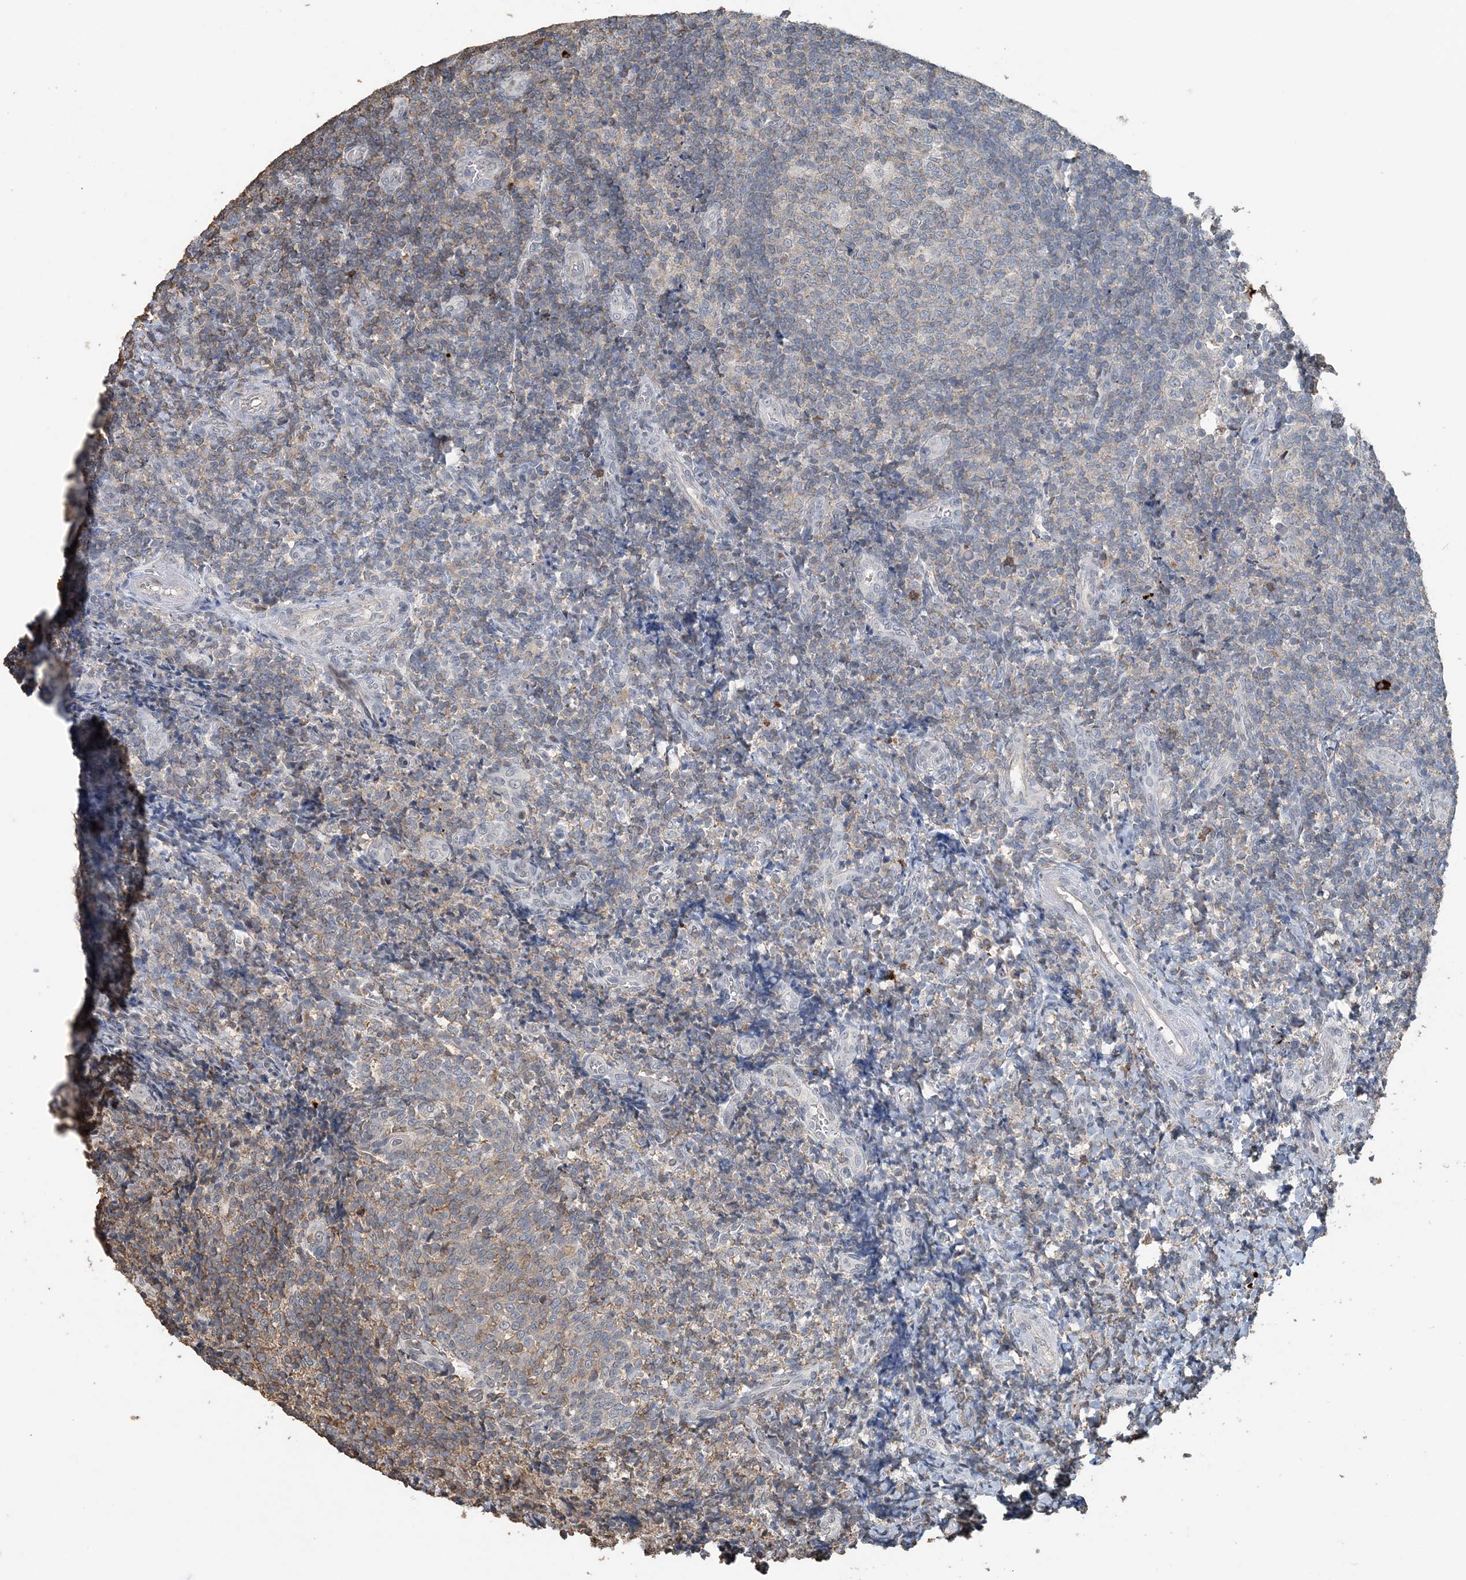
{"staining": {"intensity": "negative", "quantity": "none", "location": "none"}, "tissue": "tonsil", "cell_type": "Germinal center cells", "image_type": "normal", "snomed": [{"axis": "morphology", "description": "Normal tissue, NOS"}, {"axis": "topography", "description": "Tonsil"}], "caption": "A high-resolution image shows immunohistochemistry staining of normal tonsil, which demonstrates no significant staining in germinal center cells. The staining is performed using DAB brown chromogen with nuclei counter-stained in using hematoxylin.", "gene": "FAM110A", "patient": {"sex": "female", "age": 19}}